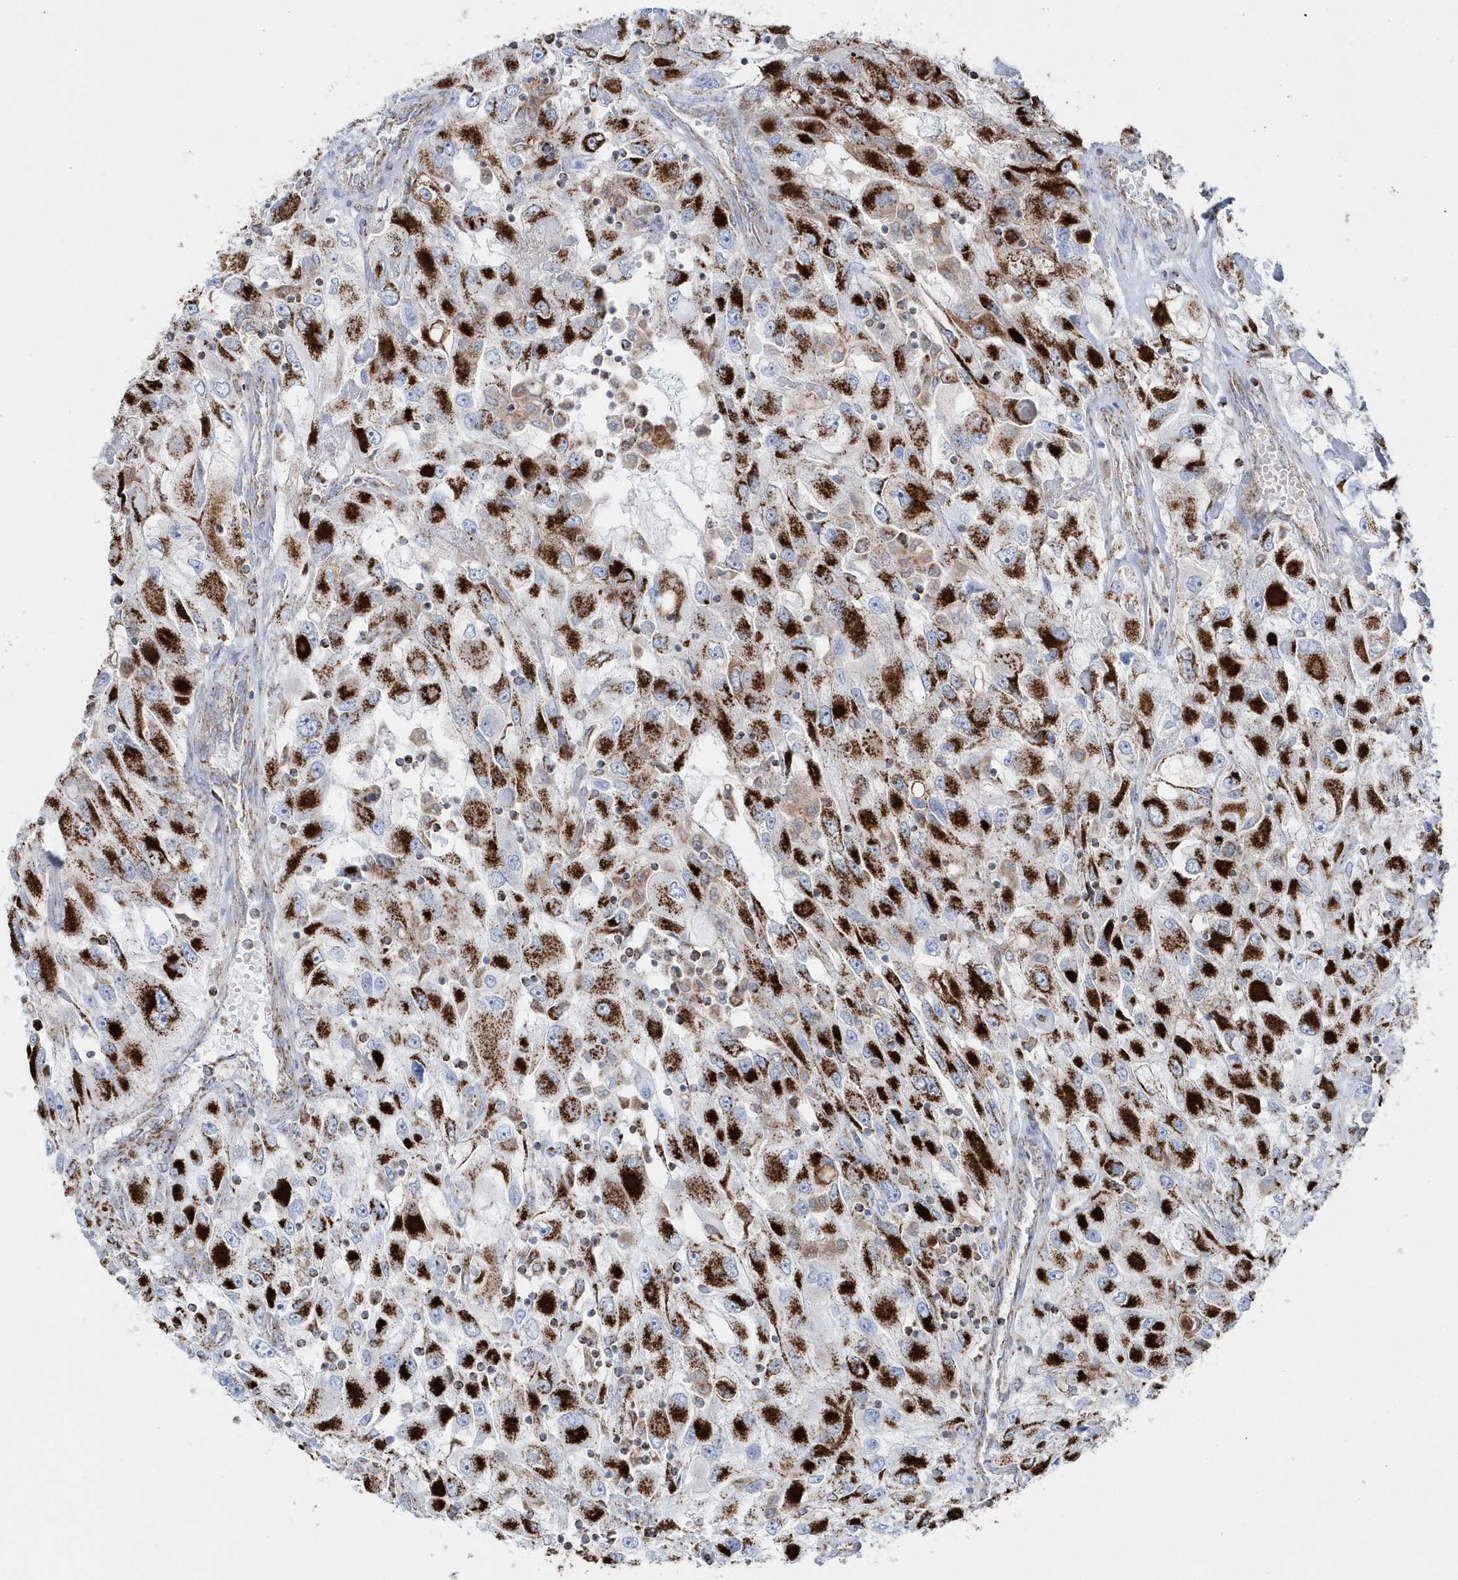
{"staining": {"intensity": "strong", "quantity": ">75%", "location": "cytoplasmic/membranous"}, "tissue": "renal cancer", "cell_type": "Tumor cells", "image_type": "cancer", "snomed": [{"axis": "morphology", "description": "Adenocarcinoma, NOS"}, {"axis": "topography", "description": "Kidney"}], "caption": "Protein analysis of adenocarcinoma (renal) tissue exhibits strong cytoplasmic/membranous expression in about >75% of tumor cells. (DAB (3,3'-diaminobenzidine) IHC with brightfield microscopy, high magnification).", "gene": "TMCO6", "patient": {"sex": "female", "age": 52}}